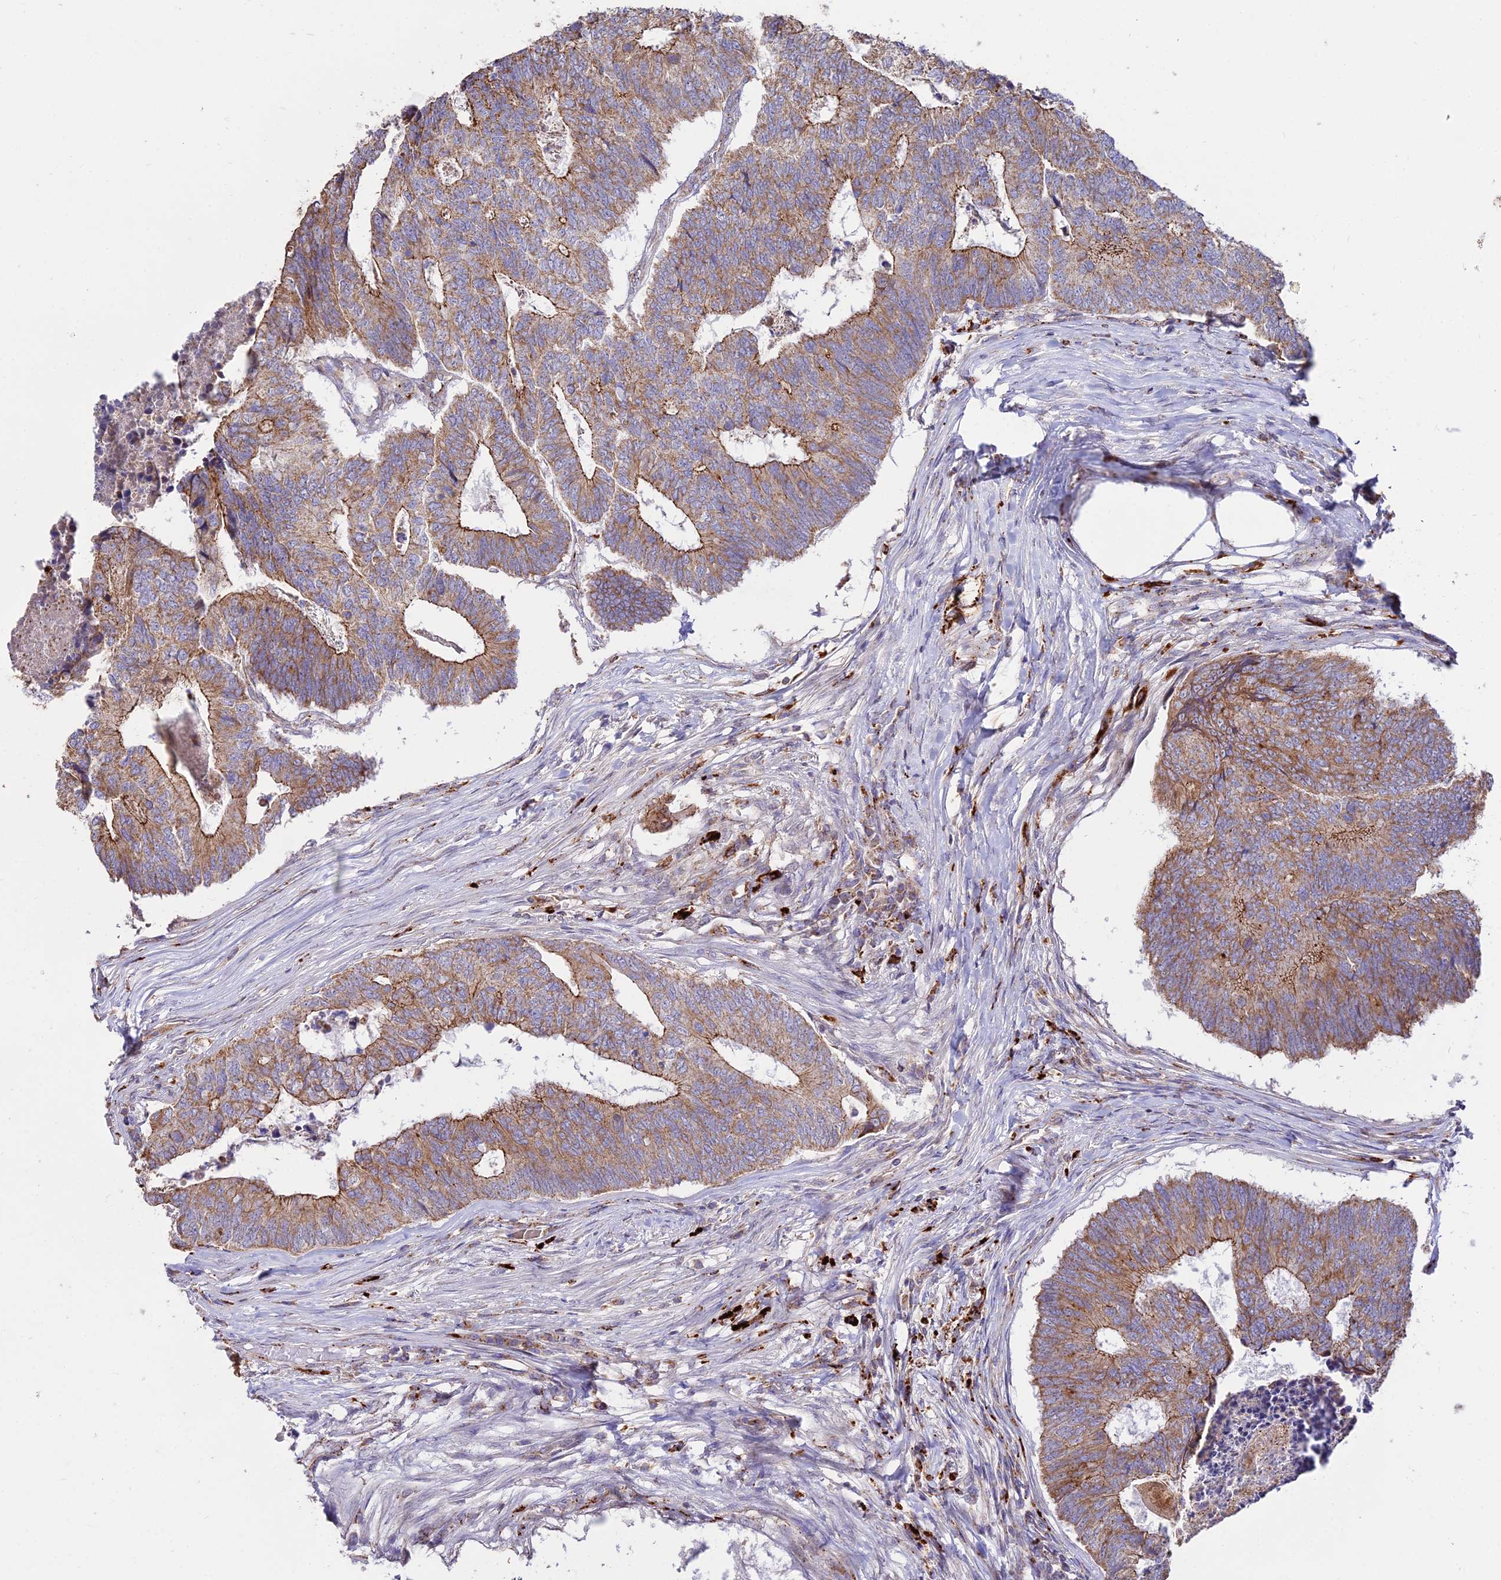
{"staining": {"intensity": "moderate", "quantity": ">75%", "location": "cytoplasmic/membranous"}, "tissue": "colorectal cancer", "cell_type": "Tumor cells", "image_type": "cancer", "snomed": [{"axis": "morphology", "description": "Adenocarcinoma, NOS"}, {"axis": "topography", "description": "Colon"}], "caption": "Moderate cytoplasmic/membranous expression is identified in about >75% of tumor cells in adenocarcinoma (colorectal).", "gene": "PNLIPRP3", "patient": {"sex": "female", "age": 67}}